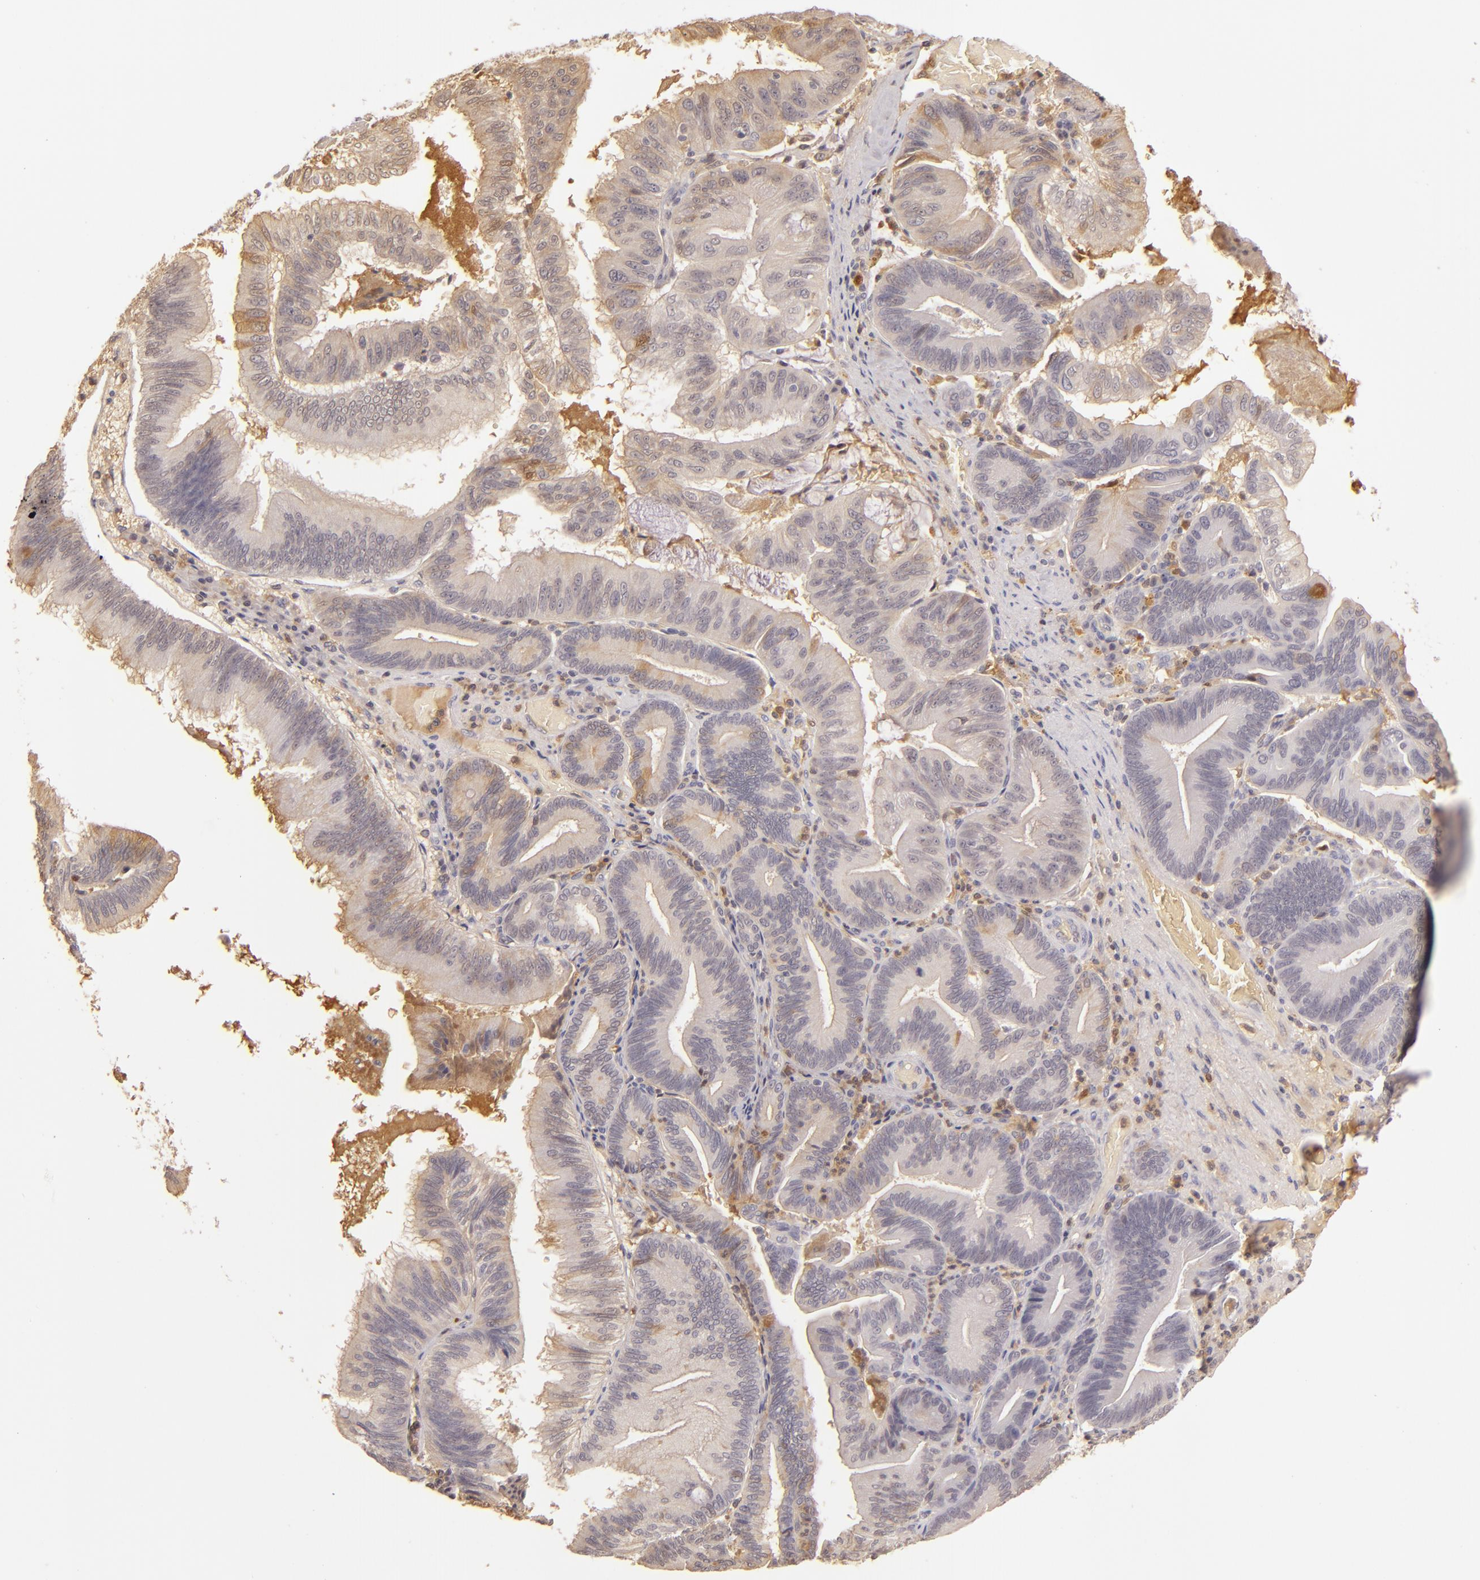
{"staining": {"intensity": "weak", "quantity": ">75%", "location": "cytoplasmic/membranous"}, "tissue": "pancreatic cancer", "cell_type": "Tumor cells", "image_type": "cancer", "snomed": [{"axis": "morphology", "description": "Adenocarcinoma, NOS"}, {"axis": "topography", "description": "Pancreas"}], "caption": "Immunohistochemistry of adenocarcinoma (pancreatic) demonstrates low levels of weak cytoplasmic/membranous staining in about >75% of tumor cells. The protein is stained brown, and the nuclei are stained in blue (DAB (3,3'-diaminobenzidine) IHC with brightfield microscopy, high magnification).", "gene": "LRG1", "patient": {"sex": "male", "age": 82}}